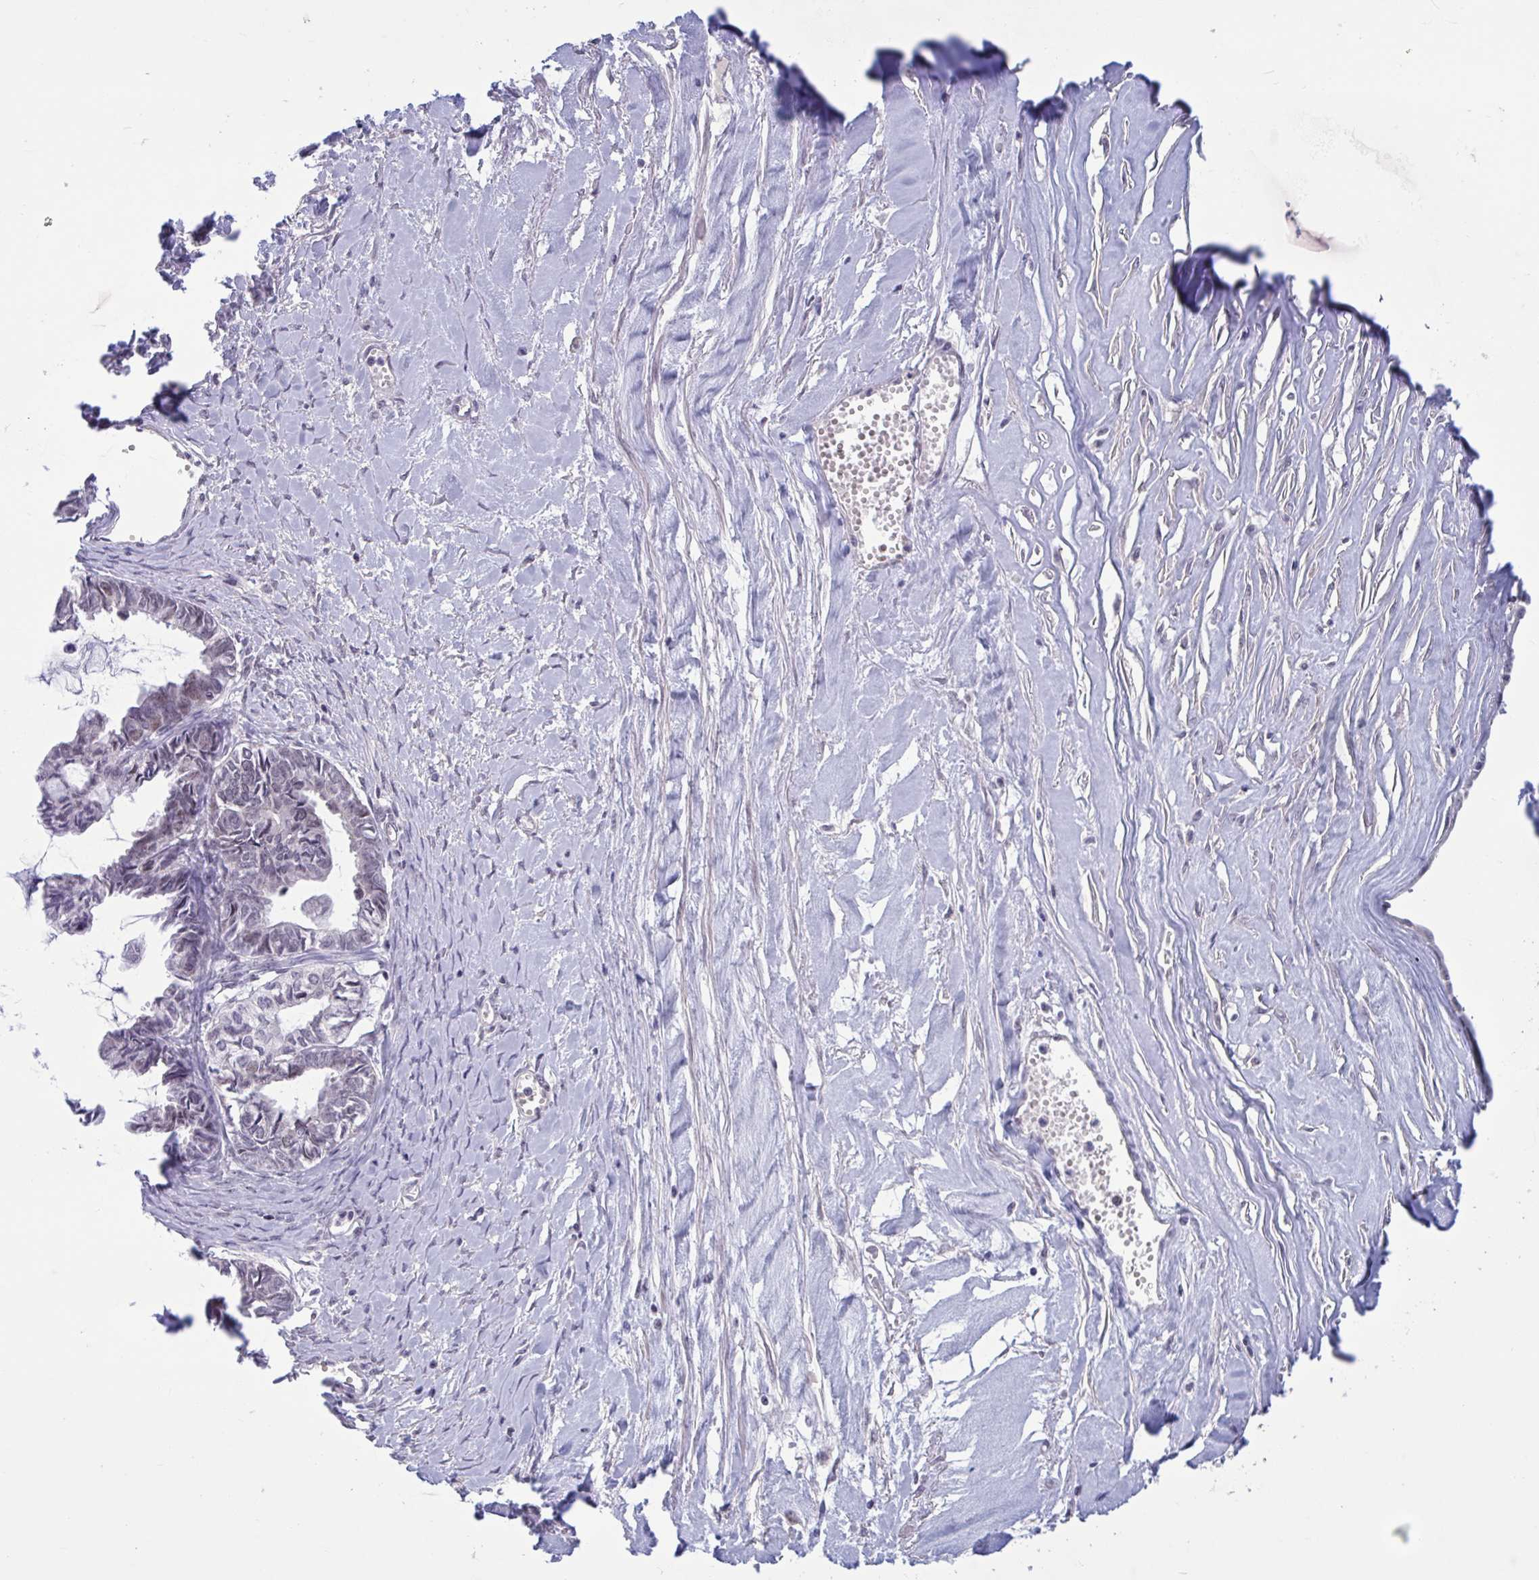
{"staining": {"intensity": "negative", "quantity": "none", "location": "none"}, "tissue": "ovarian cancer", "cell_type": "Tumor cells", "image_type": "cancer", "snomed": [{"axis": "morphology", "description": "Cystadenocarcinoma, mucinous, NOS"}, {"axis": "topography", "description": "Ovary"}], "caption": "Immunohistochemistry (IHC) of human ovarian mucinous cystadenocarcinoma reveals no staining in tumor cells.", "gene": "CNGB3", "patient": {"sex": "female", "age": 61}}